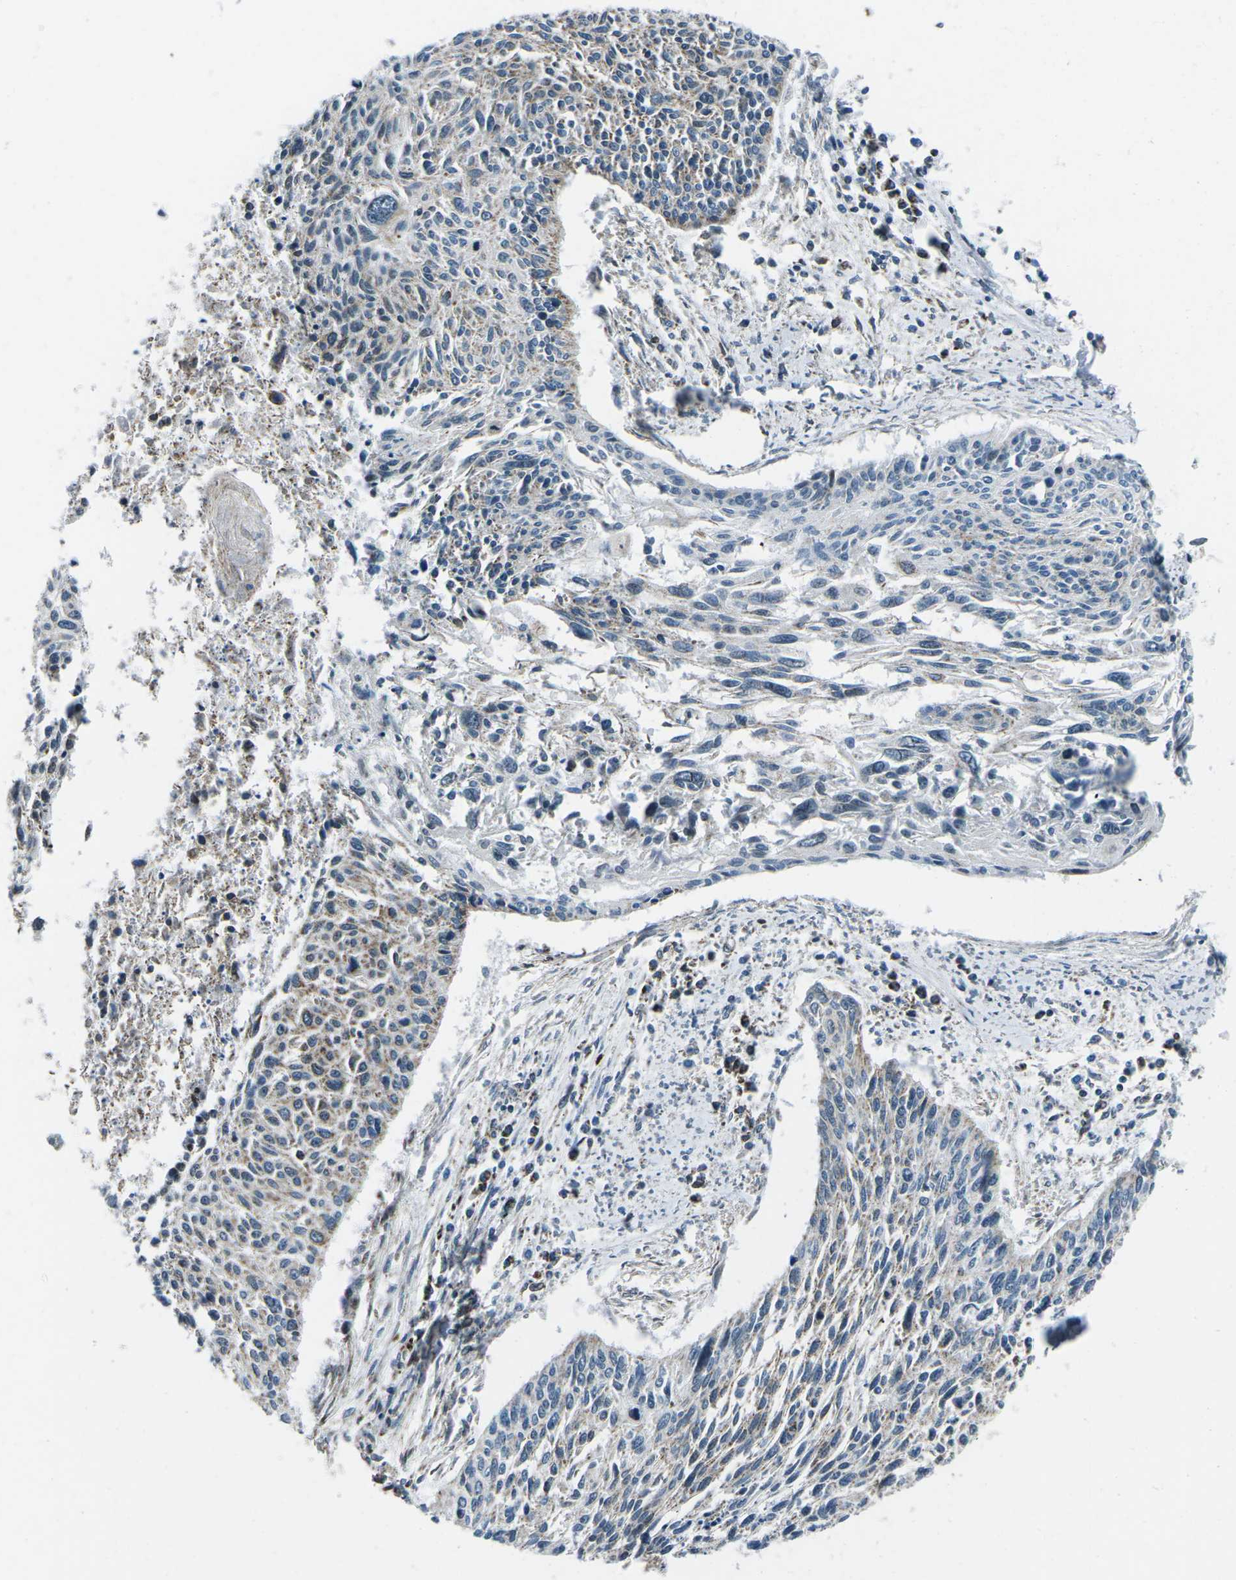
{"staining": {"intensity": "moderate", "quantity": "<25%", "location": "cytoplasmic/membranous"}, "tissue": "cervical cancer", "cell_type": "Tumor cells", "image_type": "cancer", "snomed": [{"axis": "morphology", "description": "Squamous cell carcinoma, NOS"}, {"axis": "topography", "description": "Cervix"}], "caption": "Immunohistochemistry histopathology image of human squamous cell carcinoma (cervical) stained for a protein (brown), which shows low levels of moderate cytoplasmic/membranous positivity in about <25% of tumor cells.", "gene": "RFESD", "patient": {"sex": "female", "age": 55}}